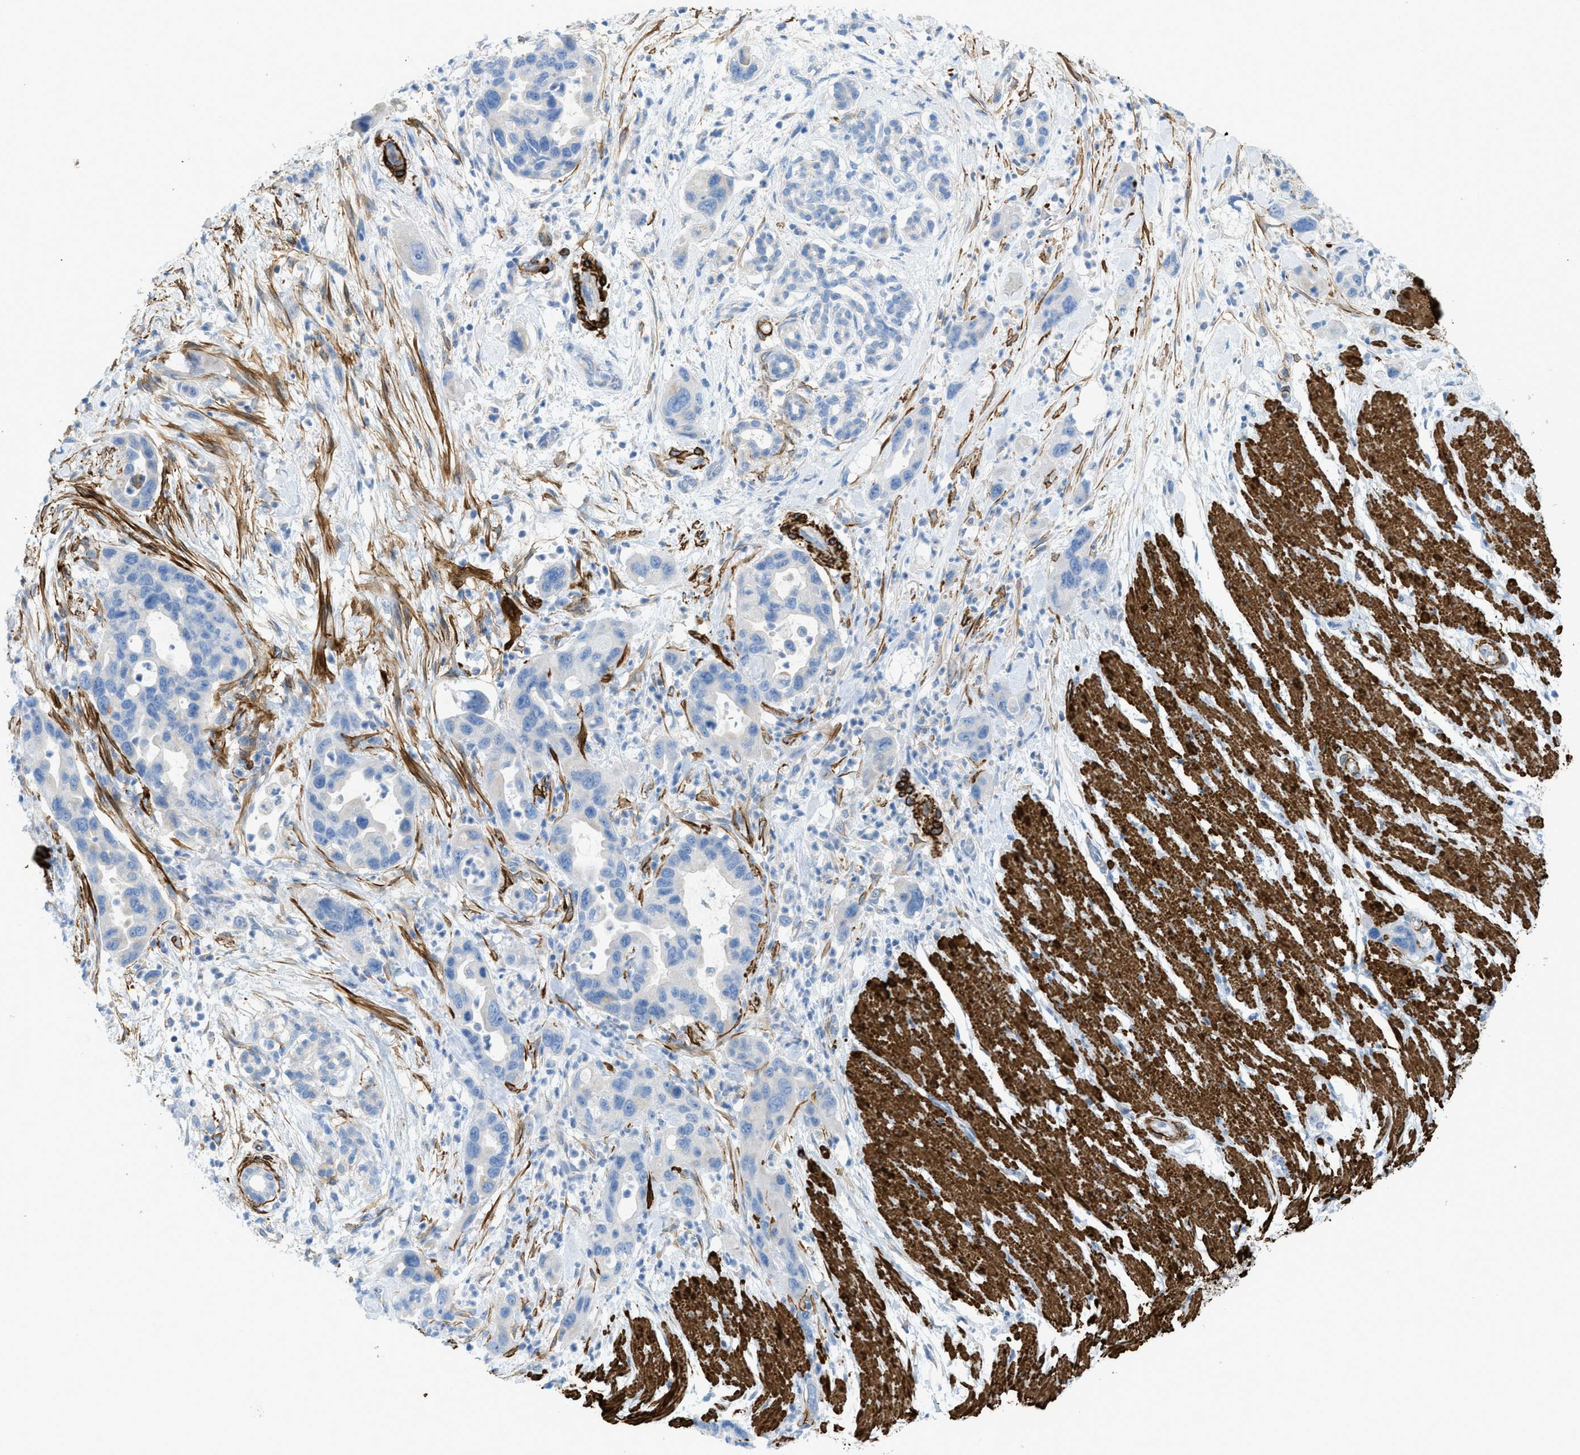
{"staining": {"intensity": "negative", "quantity": "none", "location": "none"}, "tissue": "pancreatic cancer", "cell_type": "Tumor cells", "image_type": "cancer", "snomed": [{"axis": "morphology", "description": "Normal tissue, NOS"}, {"axis": "morphology", "description": "Adenocarcinoma, NOS"}, {"axis": "topography", "description": "Pancreas"}], "caption": "An IHC image of pancreatic cancer (adenocarcinoma) is shown. There is no staining in tumor cells of pancreatic cancer (adenocarcinoma).", "gene": "MYH11", "patient": {"sex": "female", "age": 71}}